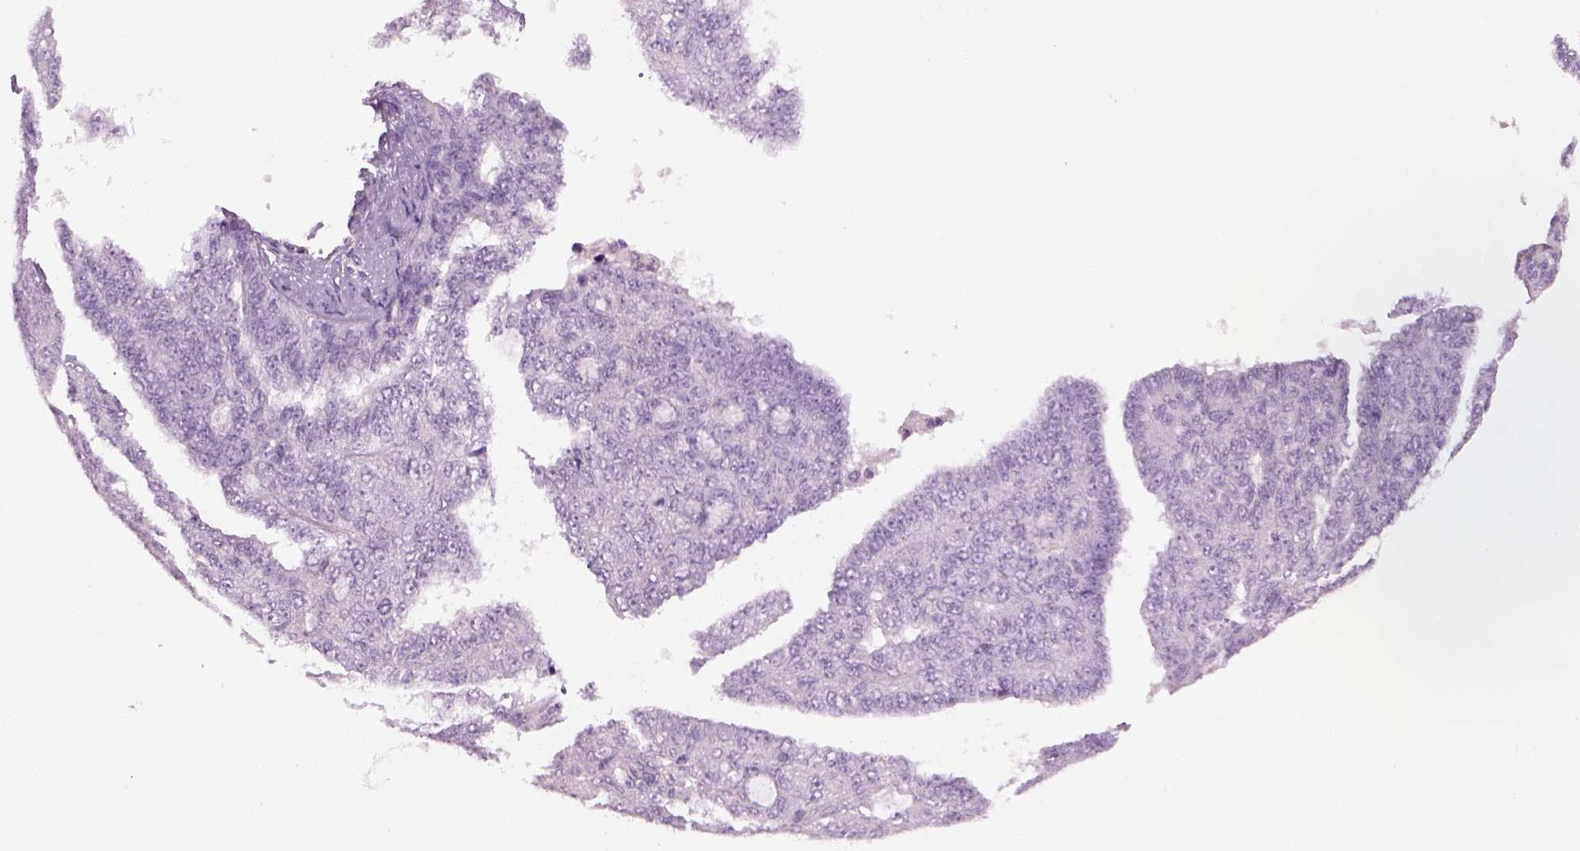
{"staining": {"intensity": "negative", "quantity": "none", "location": "none"}, "tissue": "ovarian cancer", "cell_type": "Tumor cells", "image_type": "cancer", "snomed": [{"axis": "morphology", "description": "Cystadenocarcinoma, serous, NOS"}, {"axis": "topography", "description": "Ovary"}], "caption": "Histopathology image shows no protein positivity in tumor cells of ovarian cancer tissue.", "gene": "MDH1B", "patient": {"sex": "female", "age": 71}}